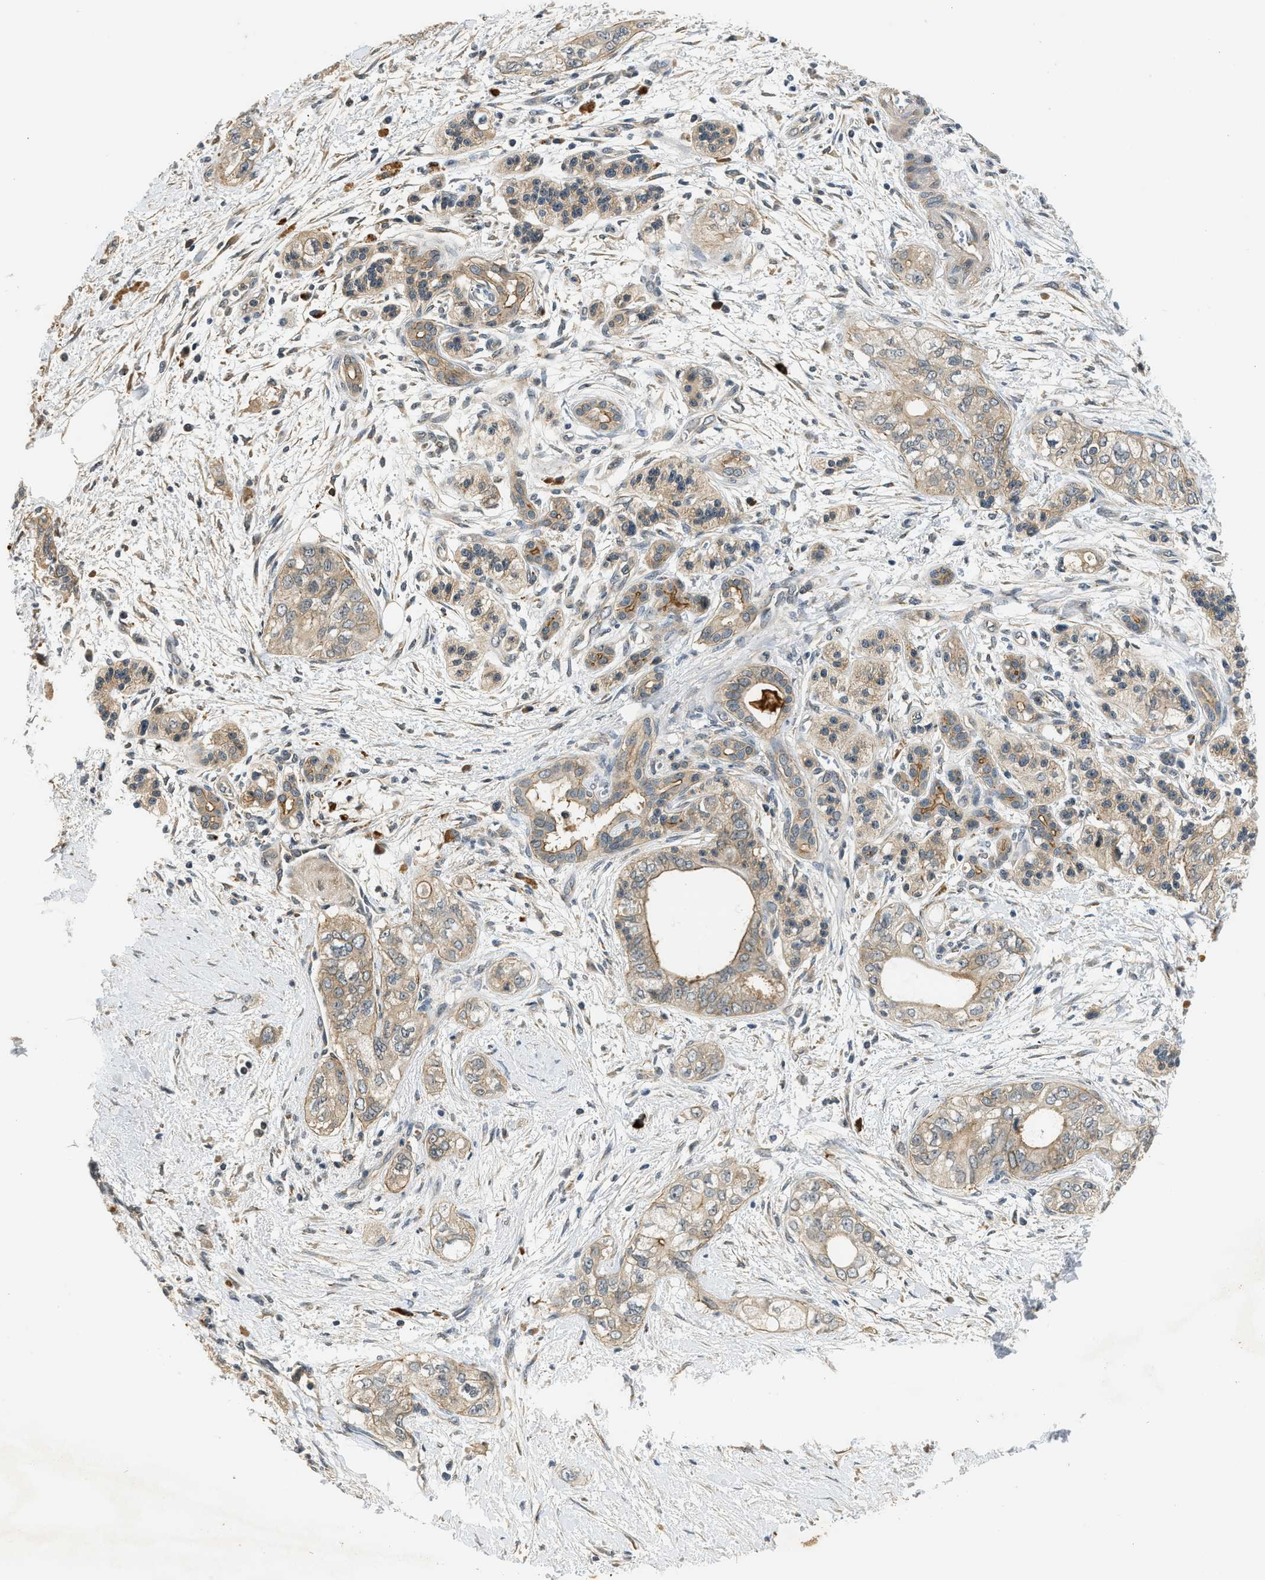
{"staining": {"intensity": "weak", "quantity": ">75%", "location": "cytoplasmic/membranous"}, "tissue": "pancreatic cancer", "cell_type": "Tumor cells", "image_type": "cancer", "snomed": [{"axis": "morphology", "description": "Adenocarcinoma, NOS"}, {"axis": "topography", "description": "Pancreas"}], "caption": "Immunohistochemical staining of adenocarcinoma (pancreatic) shows low levels of weak cytoplasmic/membranous protein expression in approximately >75% of tumor cells.", "gene": "ADCY8", "patient": {"sex": "male", "age": 70}}